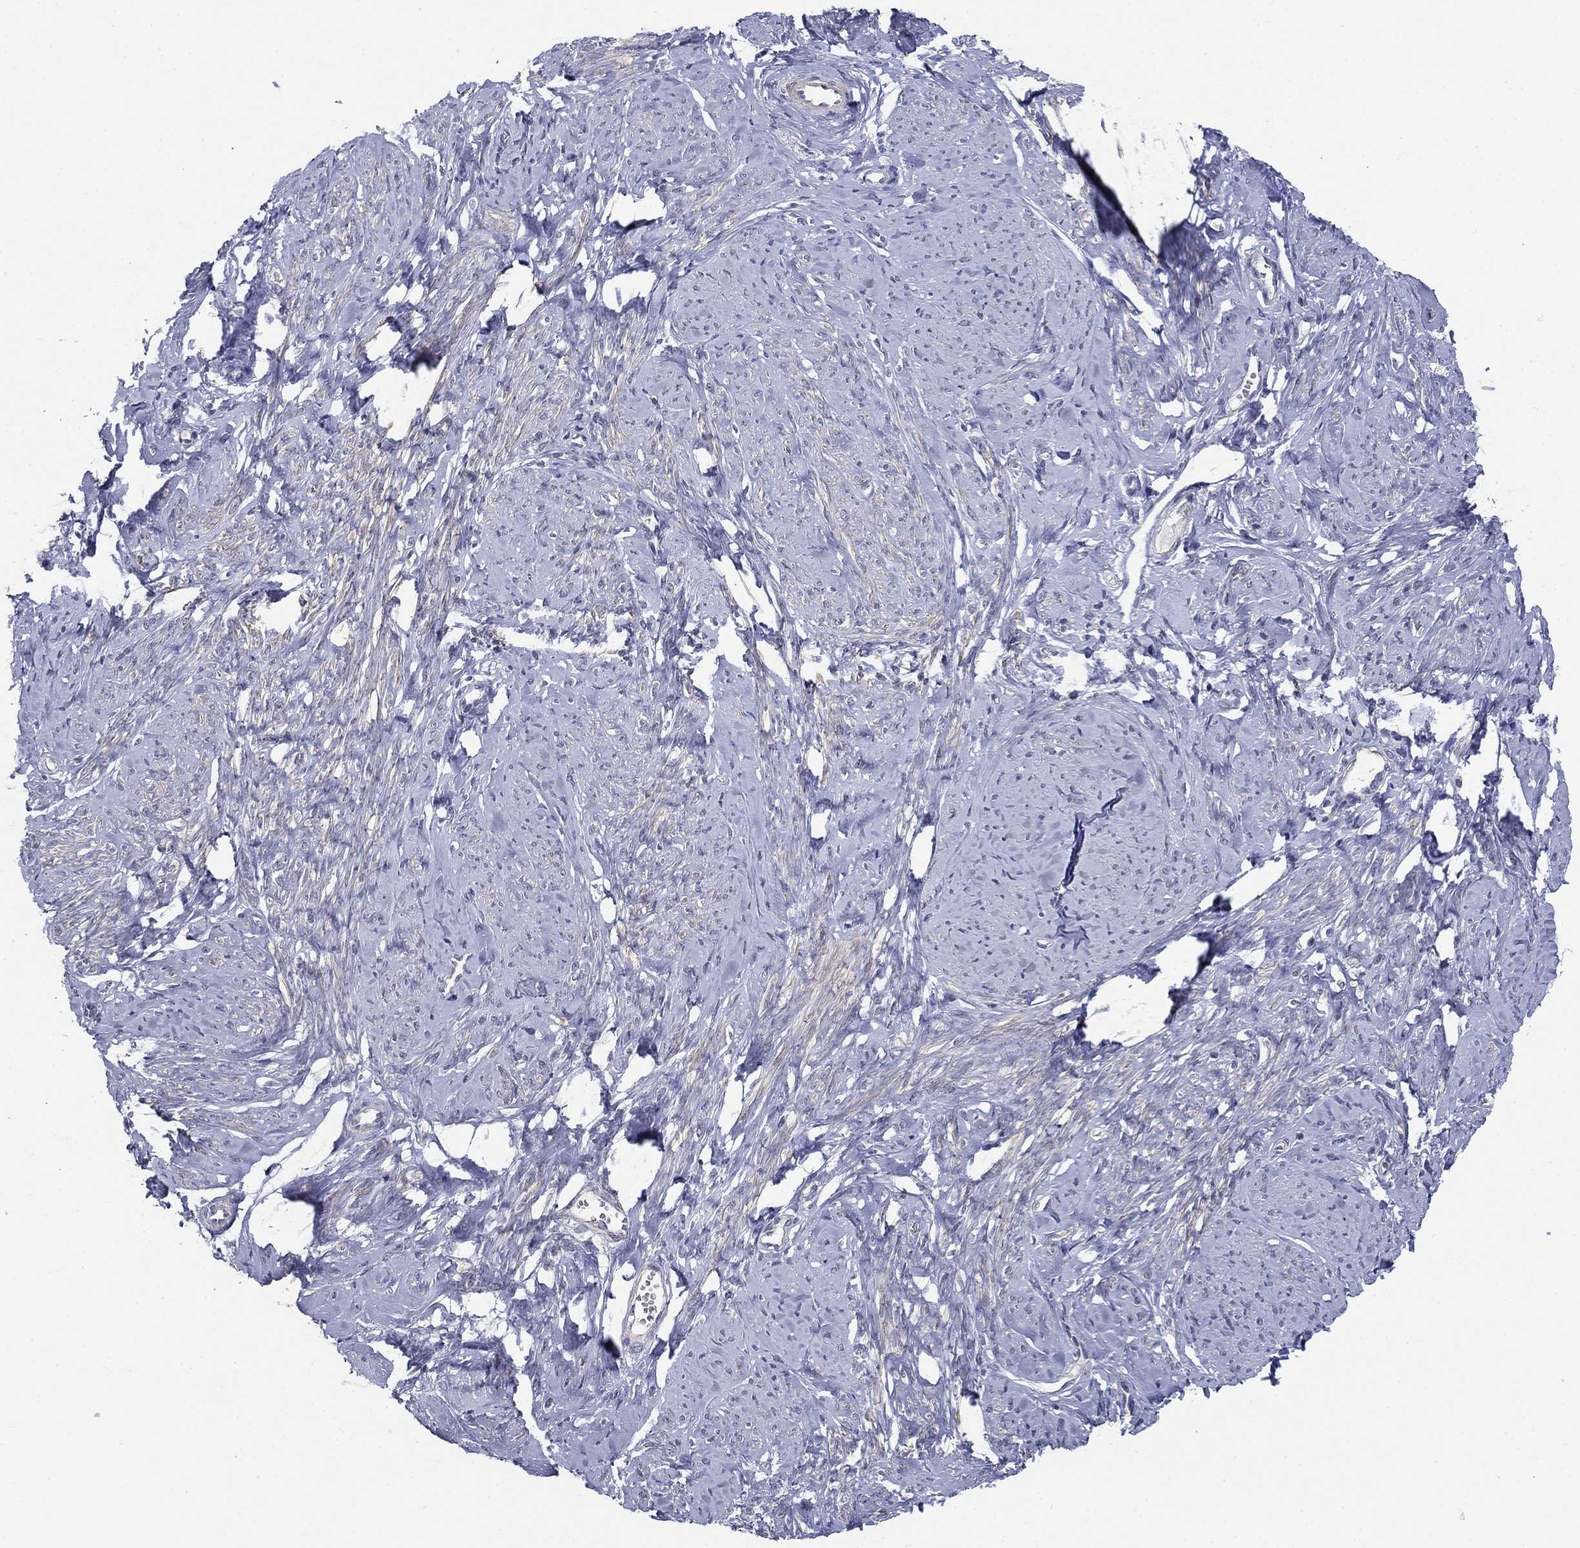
{"staining": {"intensity": "weak", "quantity": "25%-75%", "location": "cytoplasmic/membranous"}, "tissue": "smooth muscle", "cell_type": "Smooth muscle cells", "image_type": "normal", "snomed": [{"axis": "morphology", "description": "Normal tissue, NOS"}, {"axis": "topography", "description": "Smooth muscle"}], "caption": "This micrograph shows normal smooth muscle stained with IHC to label a protein in brown. The cytoplasmic/membranous of smooth muscle cells show weak positivity for the protein. Nuclei are counter-stained blue.", "gene": "GRK7", "patient": {"sex": "female", "age": 48}}